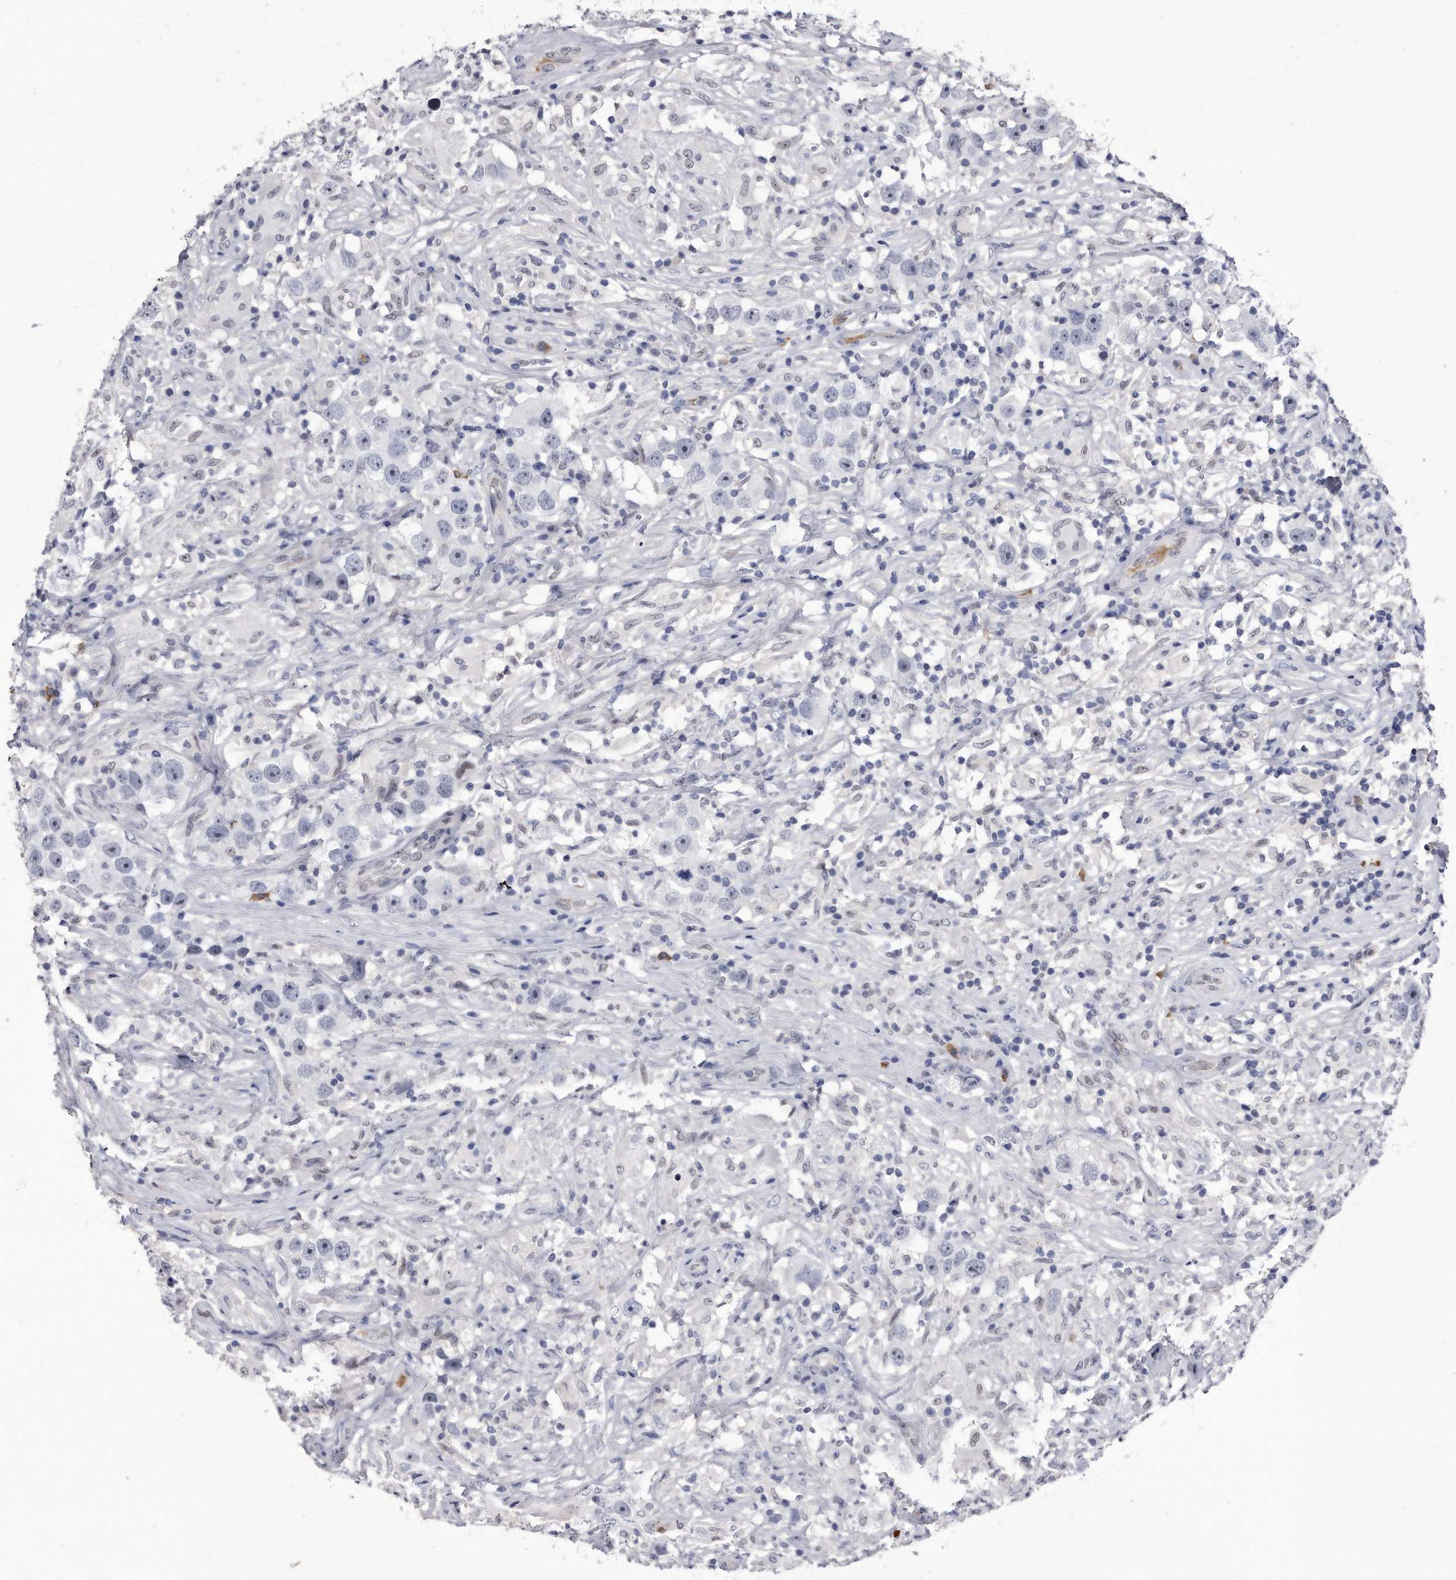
{"staining": {"intensity": "negative", "quantity": "none", "location": "none"}, "tissue": "testis cancer", "cell_type": "Tumor cells", "image_type": "cancer", "snomed": [{"axis": "morphology", "description": "Seminoma, NOS"}, {"axis": "topography", "description": "Testis"}], "caption": "Immunohistochemistry of seminoma (testis) demonstrates no staining in tumor cells.", "gene": "KCTD8", "patient": {"sex": "male", "age": 49}}